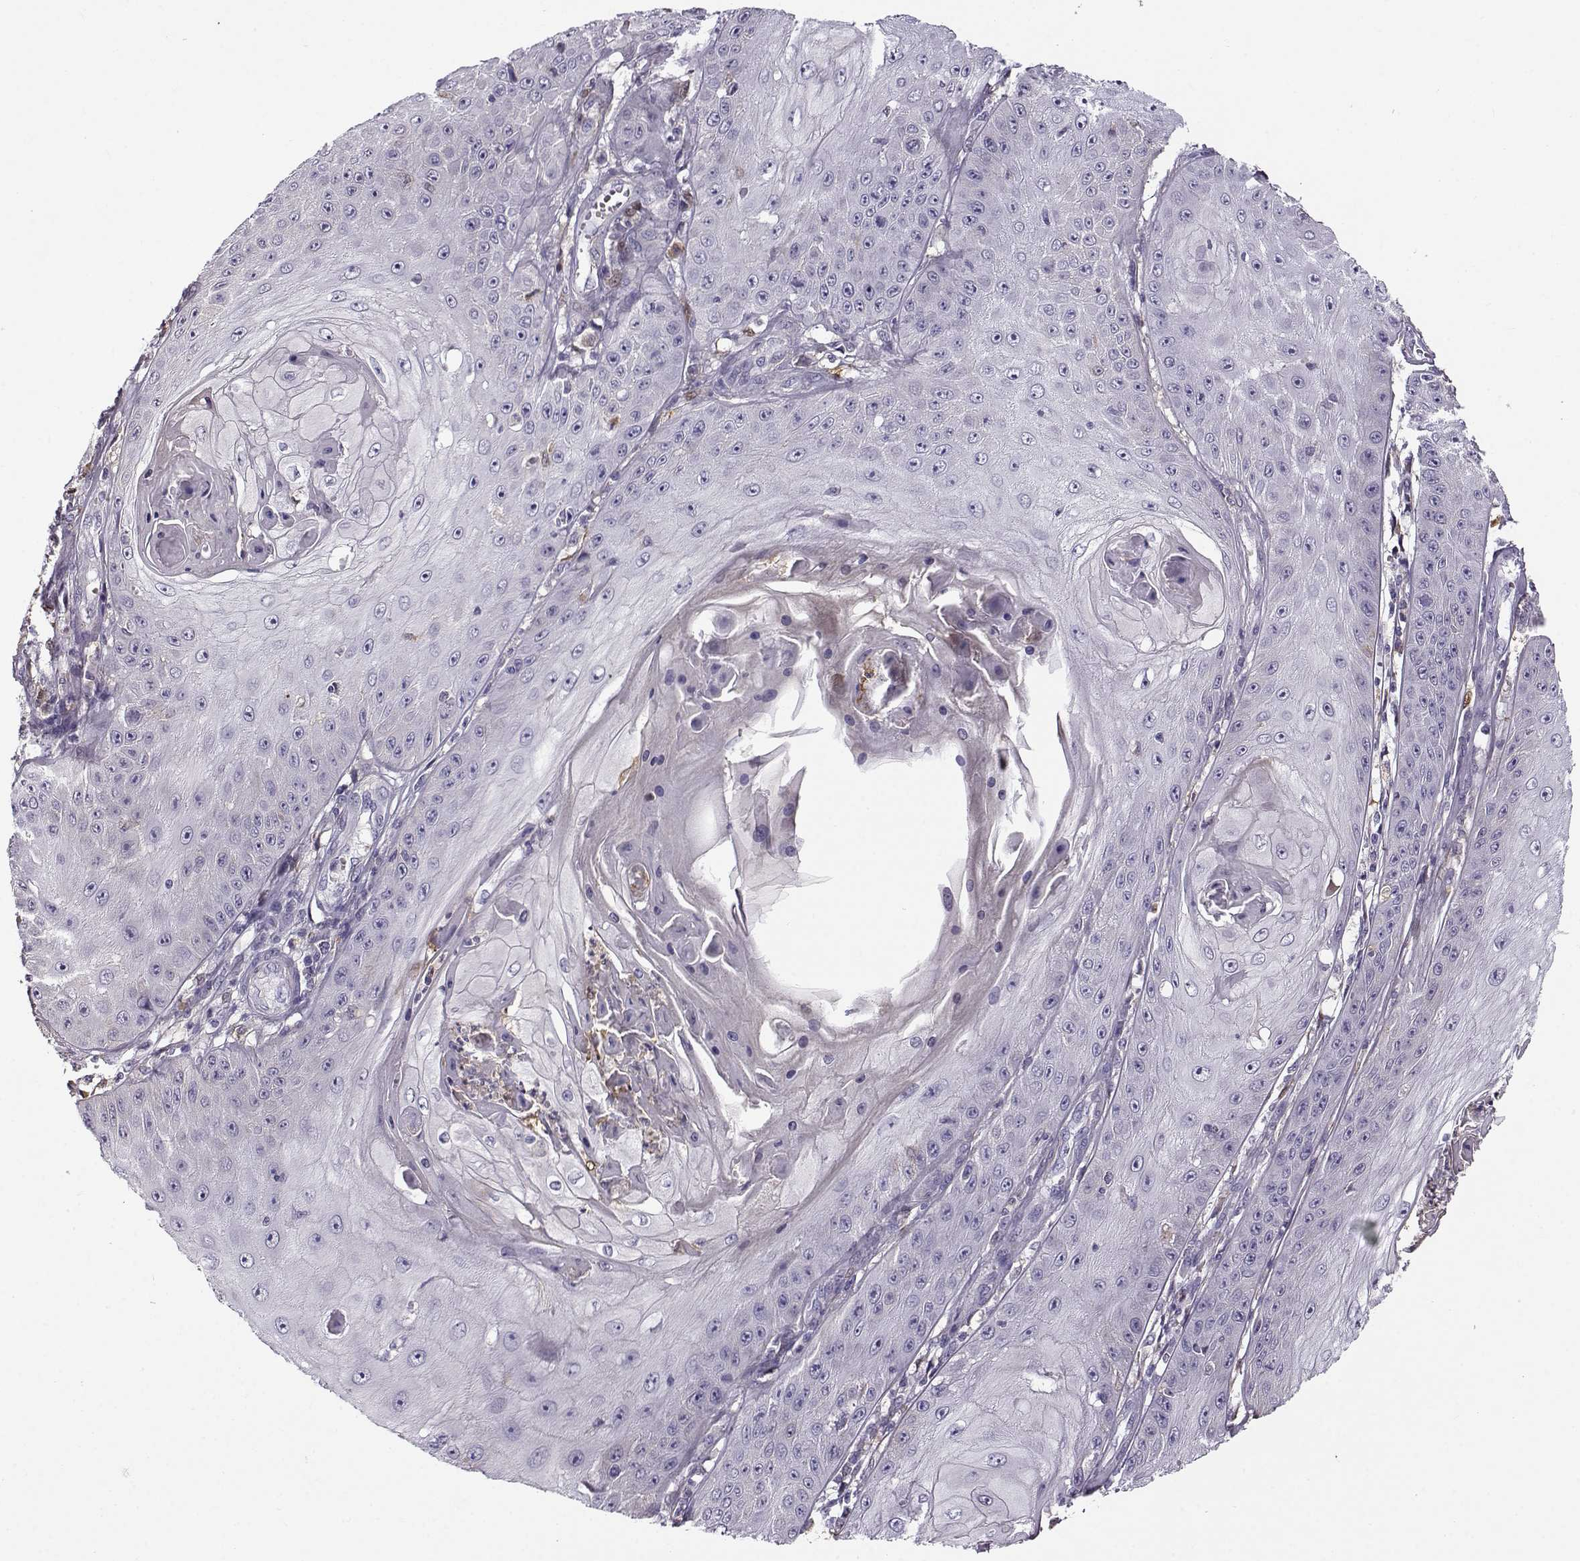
{"staining": {"intensity": "negative", "quantity": "none", "location": "none"}, "tissue": "skin cancer", "cell_type": "Tumor cells", "image_type": "cancer", "snomed": [{"axis": "morphology", "description": "Squamous cell carcinoma, NOS"}, {"axis": "topography", "description": "Skin"}], "caption": "Squamous cell carcinoma (skin) stained for a protein using IHC shows no expression tumor cells.", "gene": "UCP3", "patient": {"sex": "male", "age": 70}}